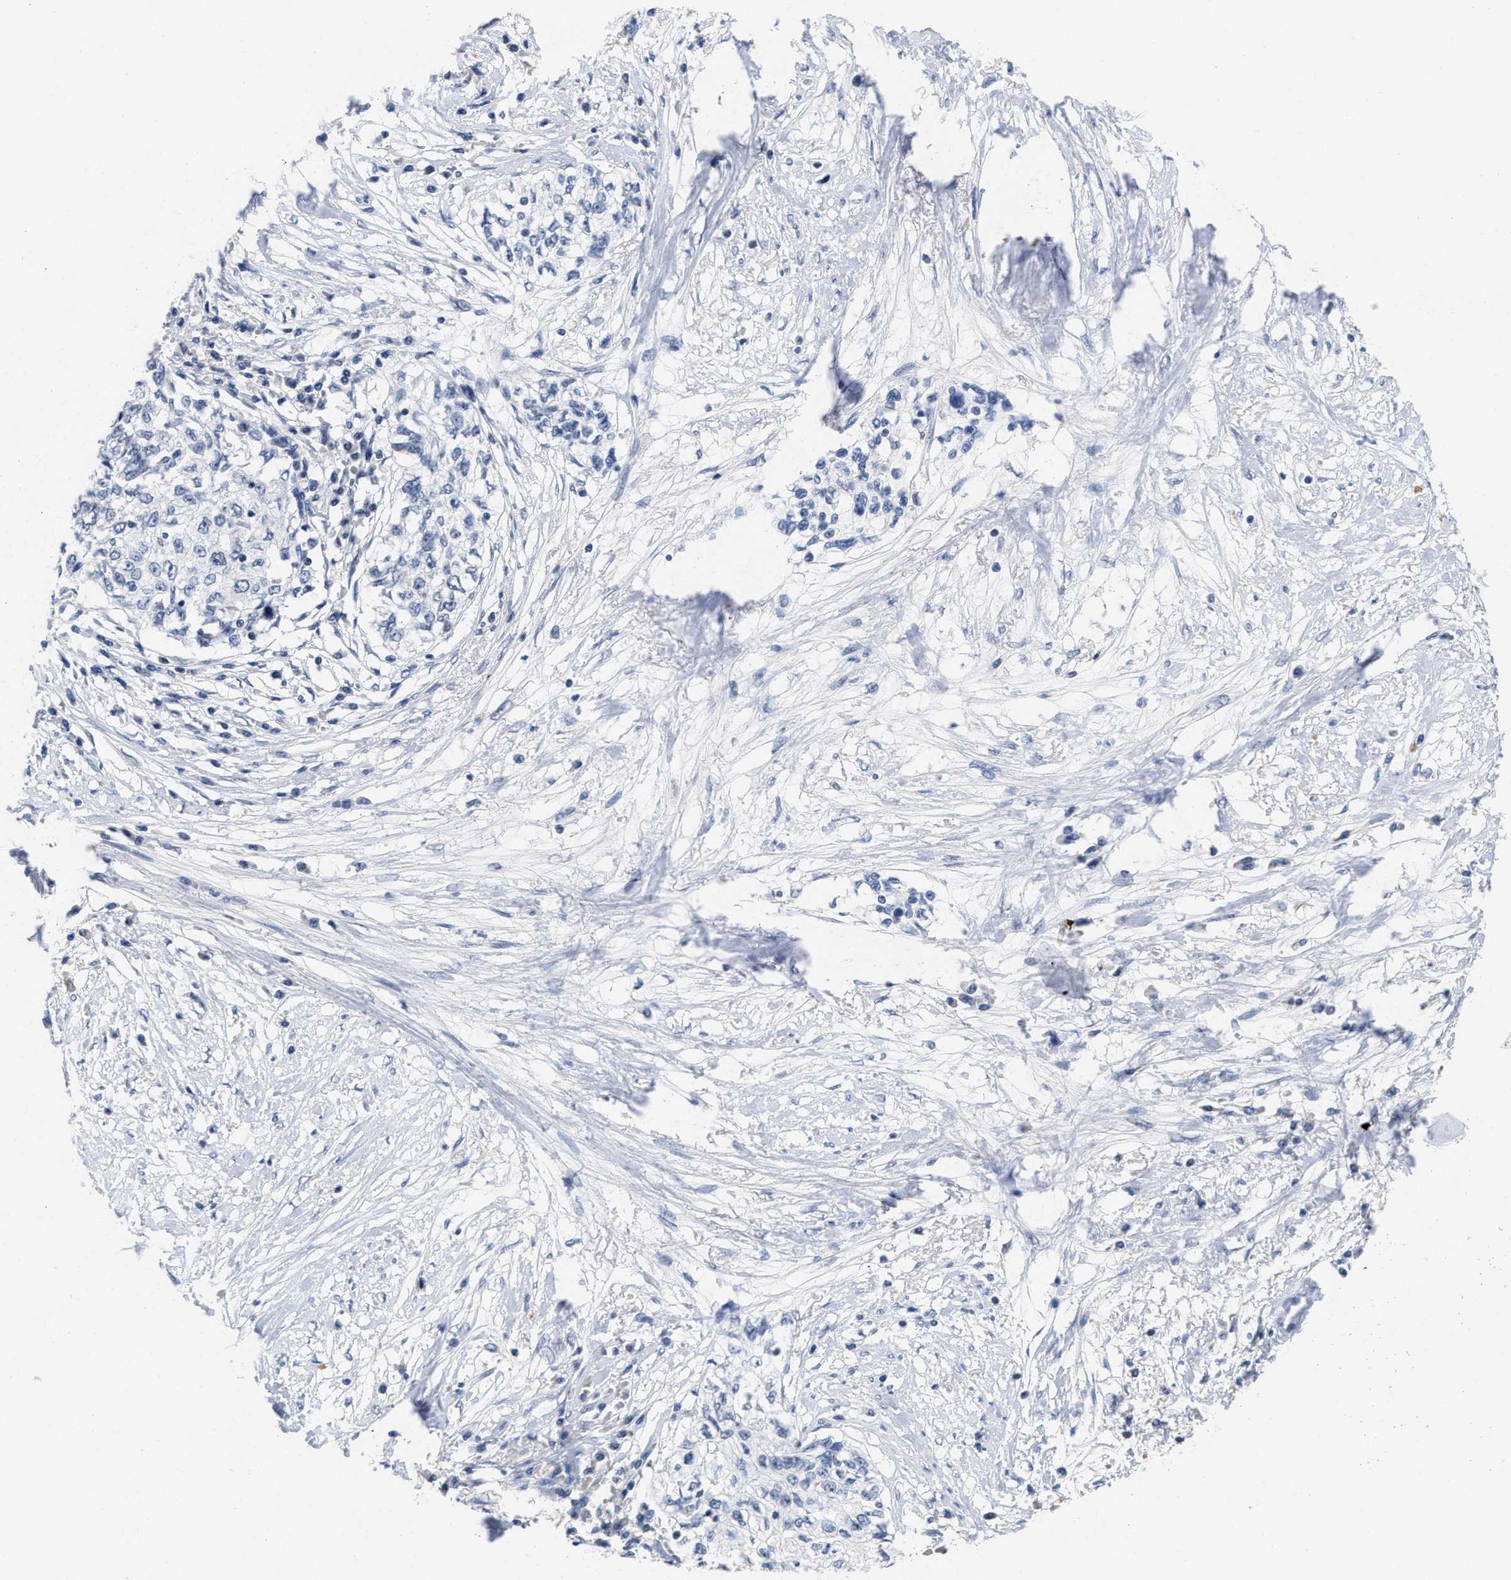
{"staining": {"intensity": "negative", "quantity": "none", "location": "none"}, "tissue": "cervical cancer", "cell_type": "Tumor cells", "image_type": "cancer", "snomed": [{"axis": "morphology", "description": "Squamous cell carcinoma, NOS"}, {"axis": "topography", "description": "Cervix"}], "caption": "IHC histopathology image of human squamous cell carcinoma (cervical) stained for a protein (brown), which demonstrates no positivity in tumor cells.", "gene": "GGNBP2", "patient": {"sex": "female", "age": 57}}